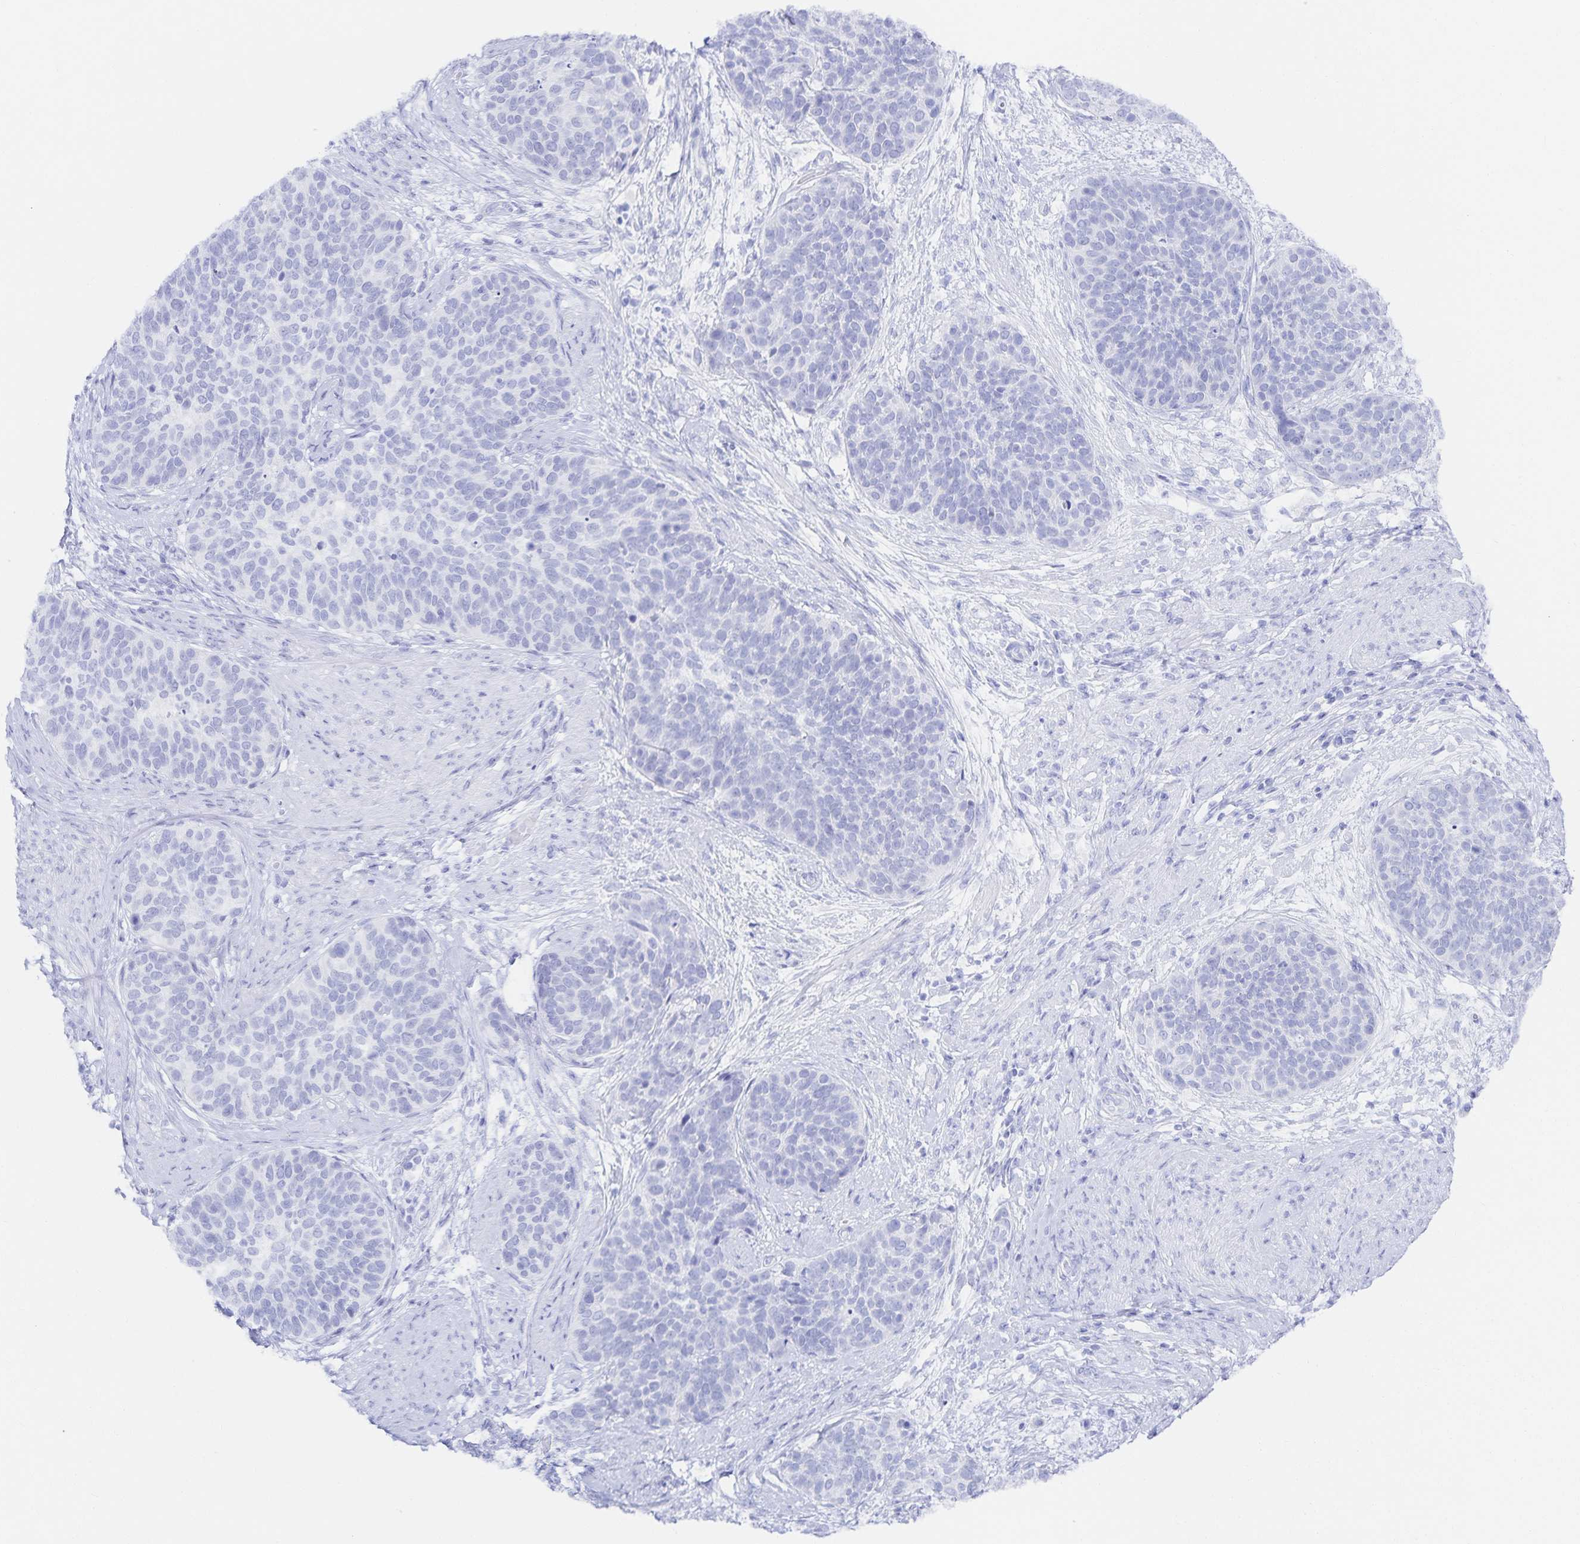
{"staining": {"intensity": "negative", "quantity": "none", "location": "none"}, "tissue": "cervical cancer", "cell_type": "Tumor cells", "image_type": "cancer", "snomed": [{"axis": "morphology", "description": "Squamous cell carcinoma, NOS"}, {"axis": "topography", "description": "Cervix"}], "caption": "There is no significant staining in tumor cells of cervical cancer (squamous cell carcinoma).", "gene": "SNTN", "patient": {"sex": "female", "age": 69}}